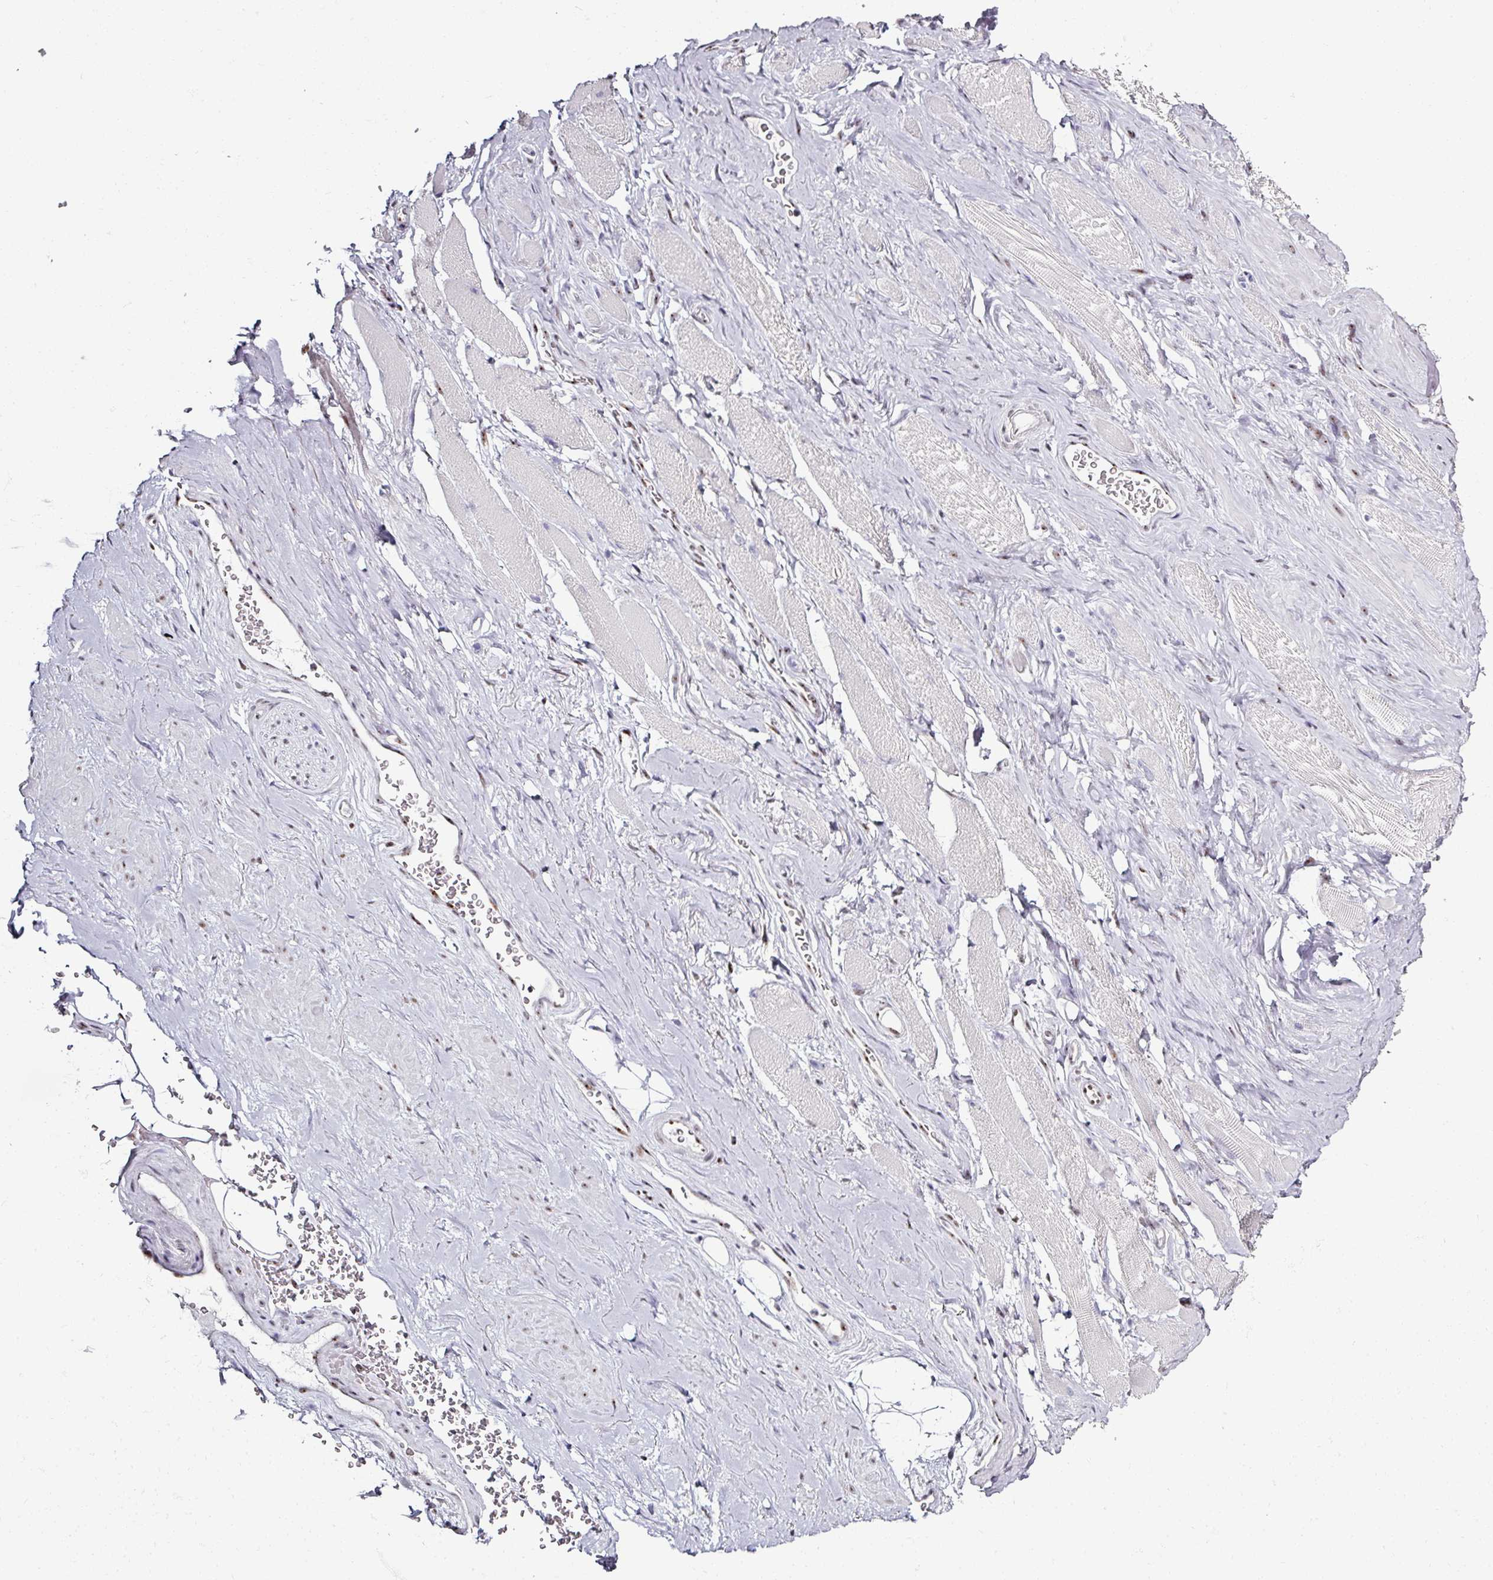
{"staining": {"intensity": "negative", "quantity": "none", "location": "none"}, "tissue": "adipose tissue", "cell_type": "Adipocytes", "image_type": "normal", "snomed": [{"axis": "morphology", "description": "Normal tissue, NOS"}, {"axis": "topography", "description": "Prostate"}, {"axis": "topography", "description": "Peripheral nerve tissue"}], "caption": "Immunohistochemistry image of unremarkable adipose tissue: adipose tissue stained with DAB exhibits no significant protein expression in adipocytes. (Stains: DAB (3,3'-diaminobenzidine) IHC with hematoxylin counter stain, Microscopy: brightfield microscopy at high magnification).", "gene": "ADAR", "patient": {"sex": "male", "age": 61}}